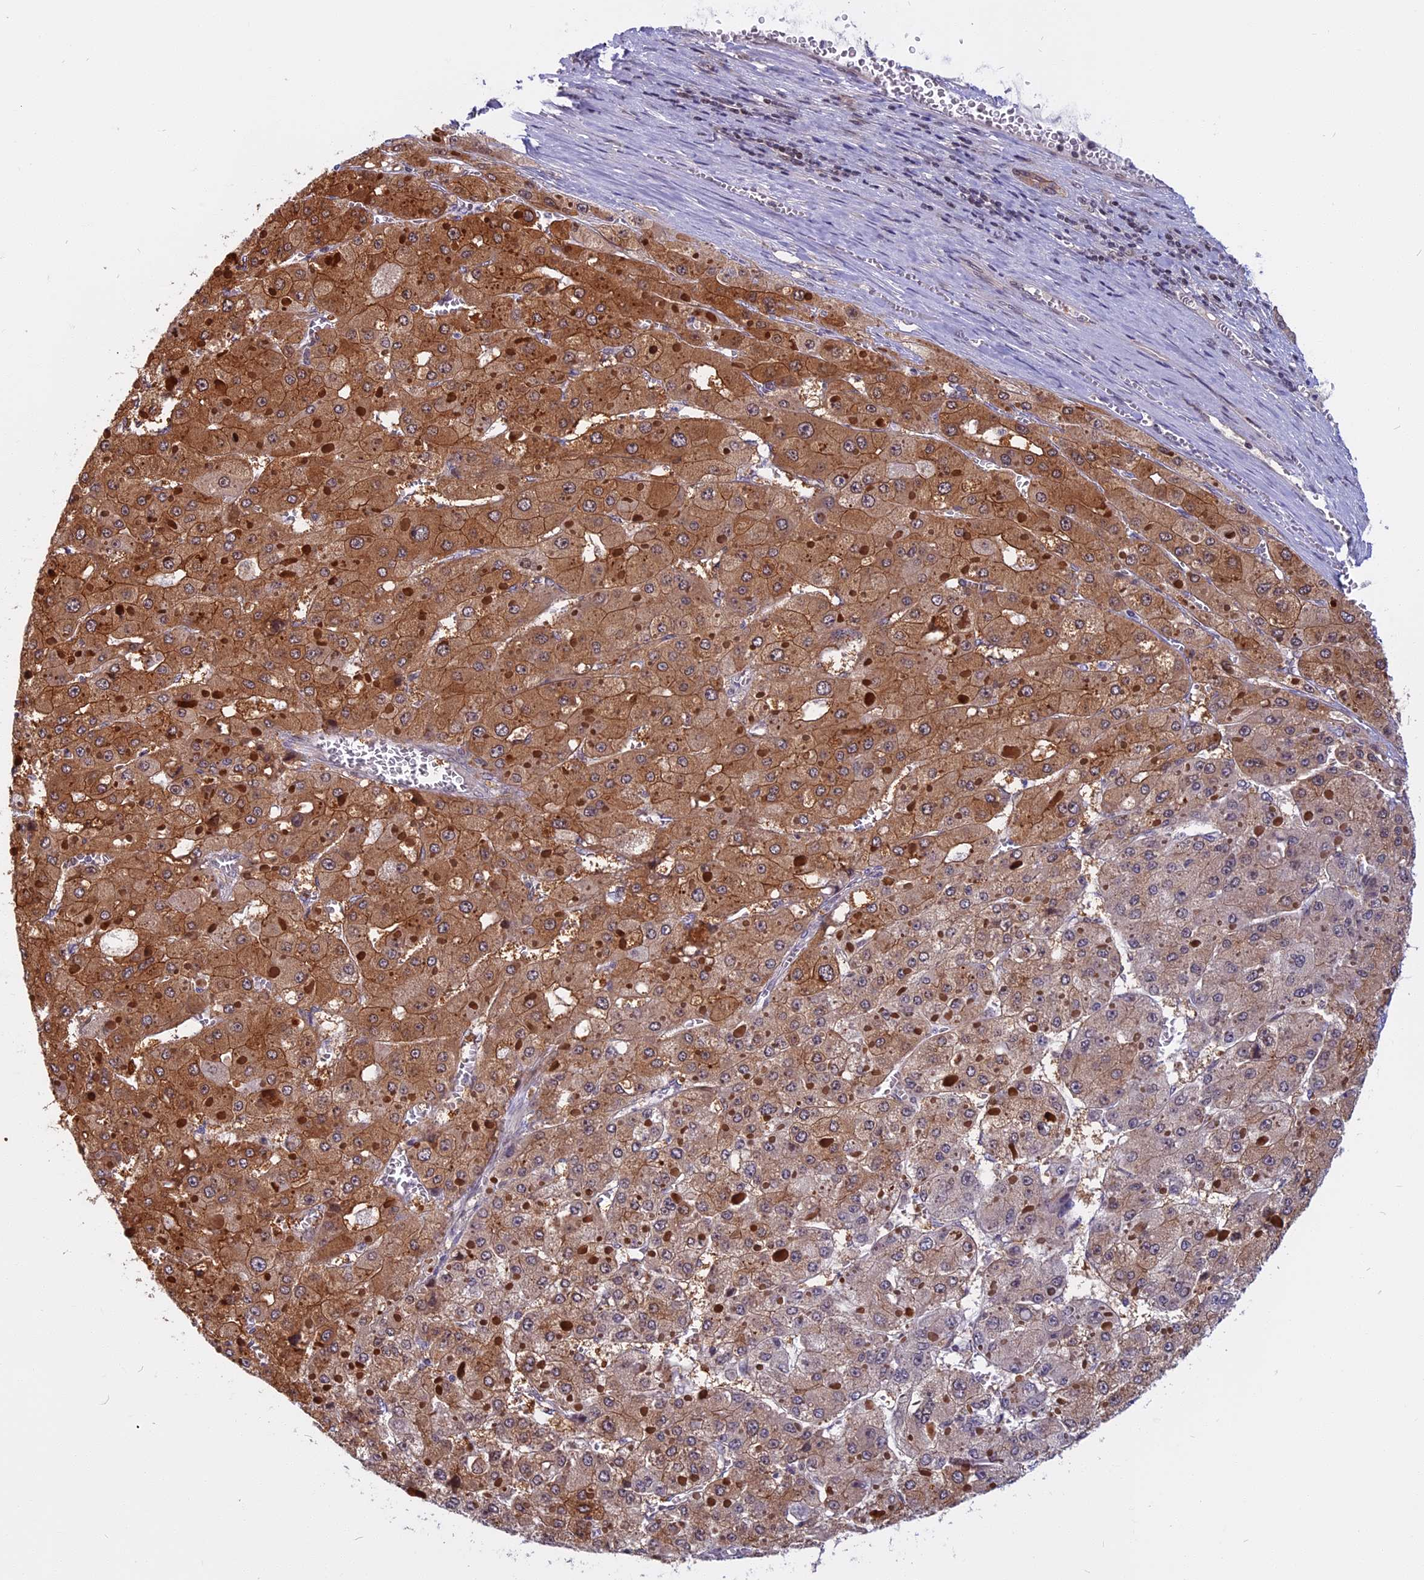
{"staining": {"intensity": "moderate", "quantity": ">75%", "location": "cytoplasmic/membranous"}, "tissue": "liver cancer", "cell_type": "Tumor cells", "image_type": "cancer", "snomed": [{"axis": "morphology", "description": "Carcinoma, Hepatocellular, NOS"}, {"axis": "topography", "description": "Liver"}], "caption": "Liver cancer stained with a brown dye demonstrates moderate cytoplasmic/membranous positive expression in approximately >75% of tumor cells.", "gene": "CCDC113", "patient": {"sex": "female", "age": 73}}